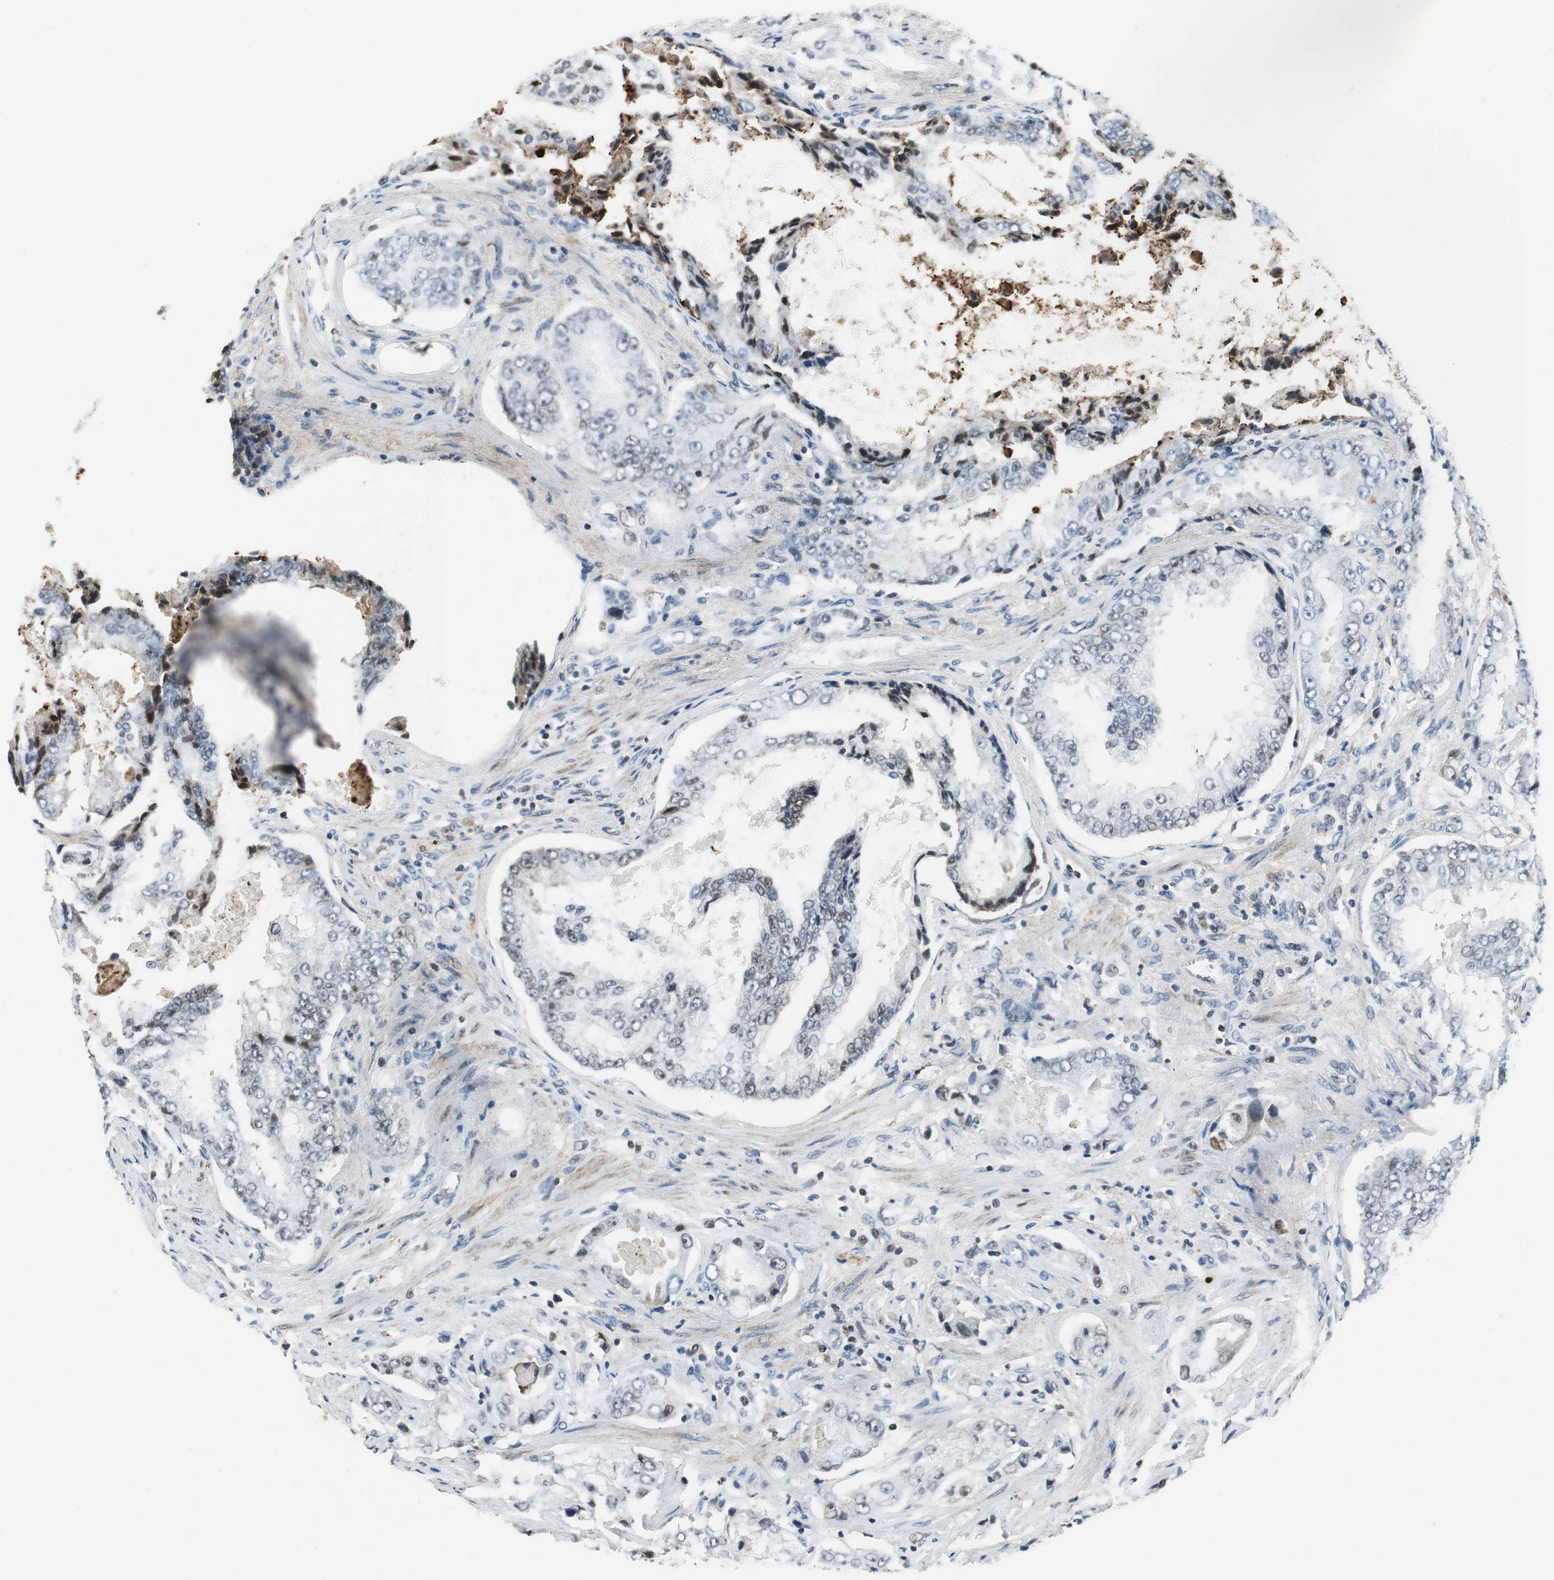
{"staining": {"intensity": "weak", "quantity": "25%-75%", "location": "nuclear"}, "tissue": "prostate cancer", "cell_type": "Tumor cells", "image_type": "cancer", "snomed": [{"axis": "morphology", "description": "Adenocarcinoma, High grade"}, {"axis": "topography", "description": "Prostate"}], "caption": "Protein staining of prostate cancer (high-grade adenocarcinoma) tissue shows weak nuclear expression in approximately 25%-75% of tumor cells. Using DAB (3,3'-diaminobenzidine) (brown) and hematoxylin (blue) stains, captured at high magnification using brightfield microscopy.", "gene": "ORM1", "patient": {"sex": "male", "age": 73}}